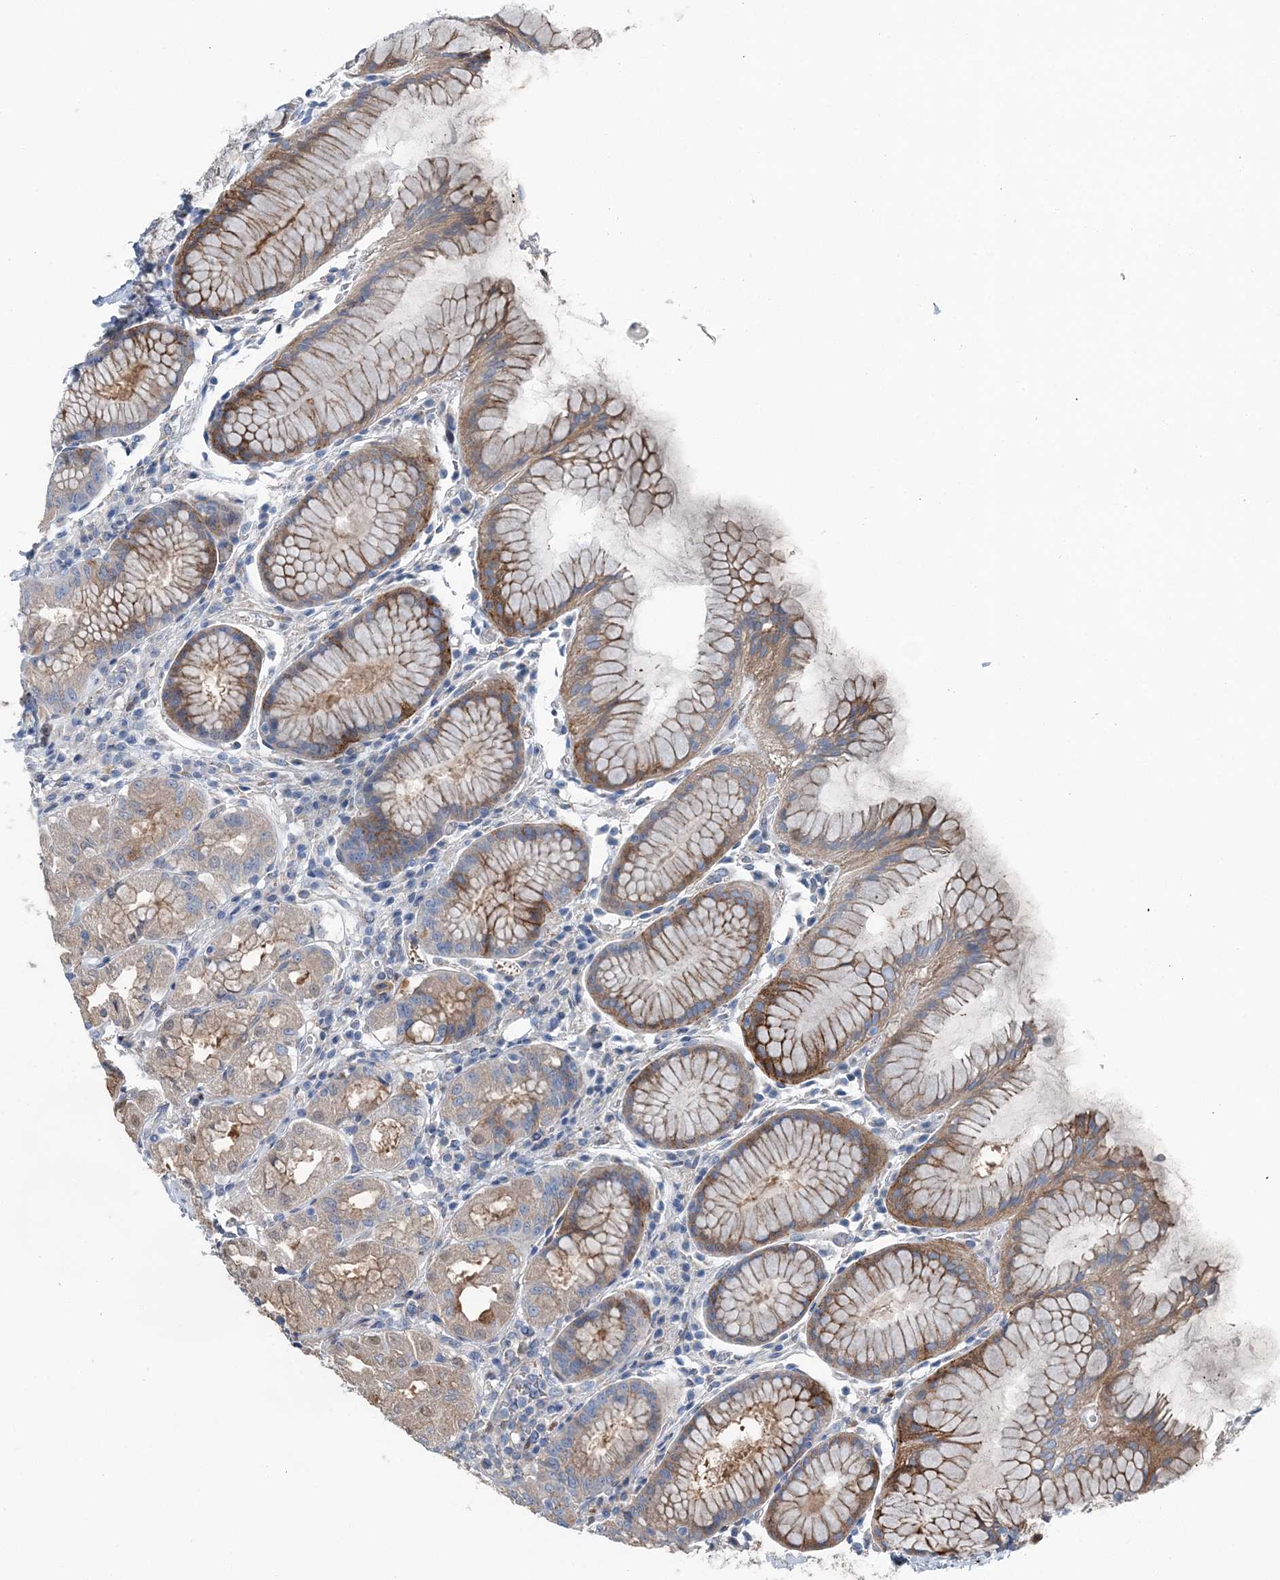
{"staining": {"intensity": "moderate", "quantity": "25%-75%", "location": "cytoplasmic/membranous"}, "tissue": "stomach", "cell_type": "Glandular cells", "image_type": "normal", "snomed": [{"axis": "morphology", "description": "Normal tissue, NOS"}, {"axis": "topography", "description": "Stomach, lower"}], "caption": "Immunohistochemical staining of unremarkable stomach displays medium levels of moderate cytoplasmic/membranous staining in about 25%-75% of glandular cells.", "gene": "SPOPL", "patient": {"sex": "female", "age": 56}}